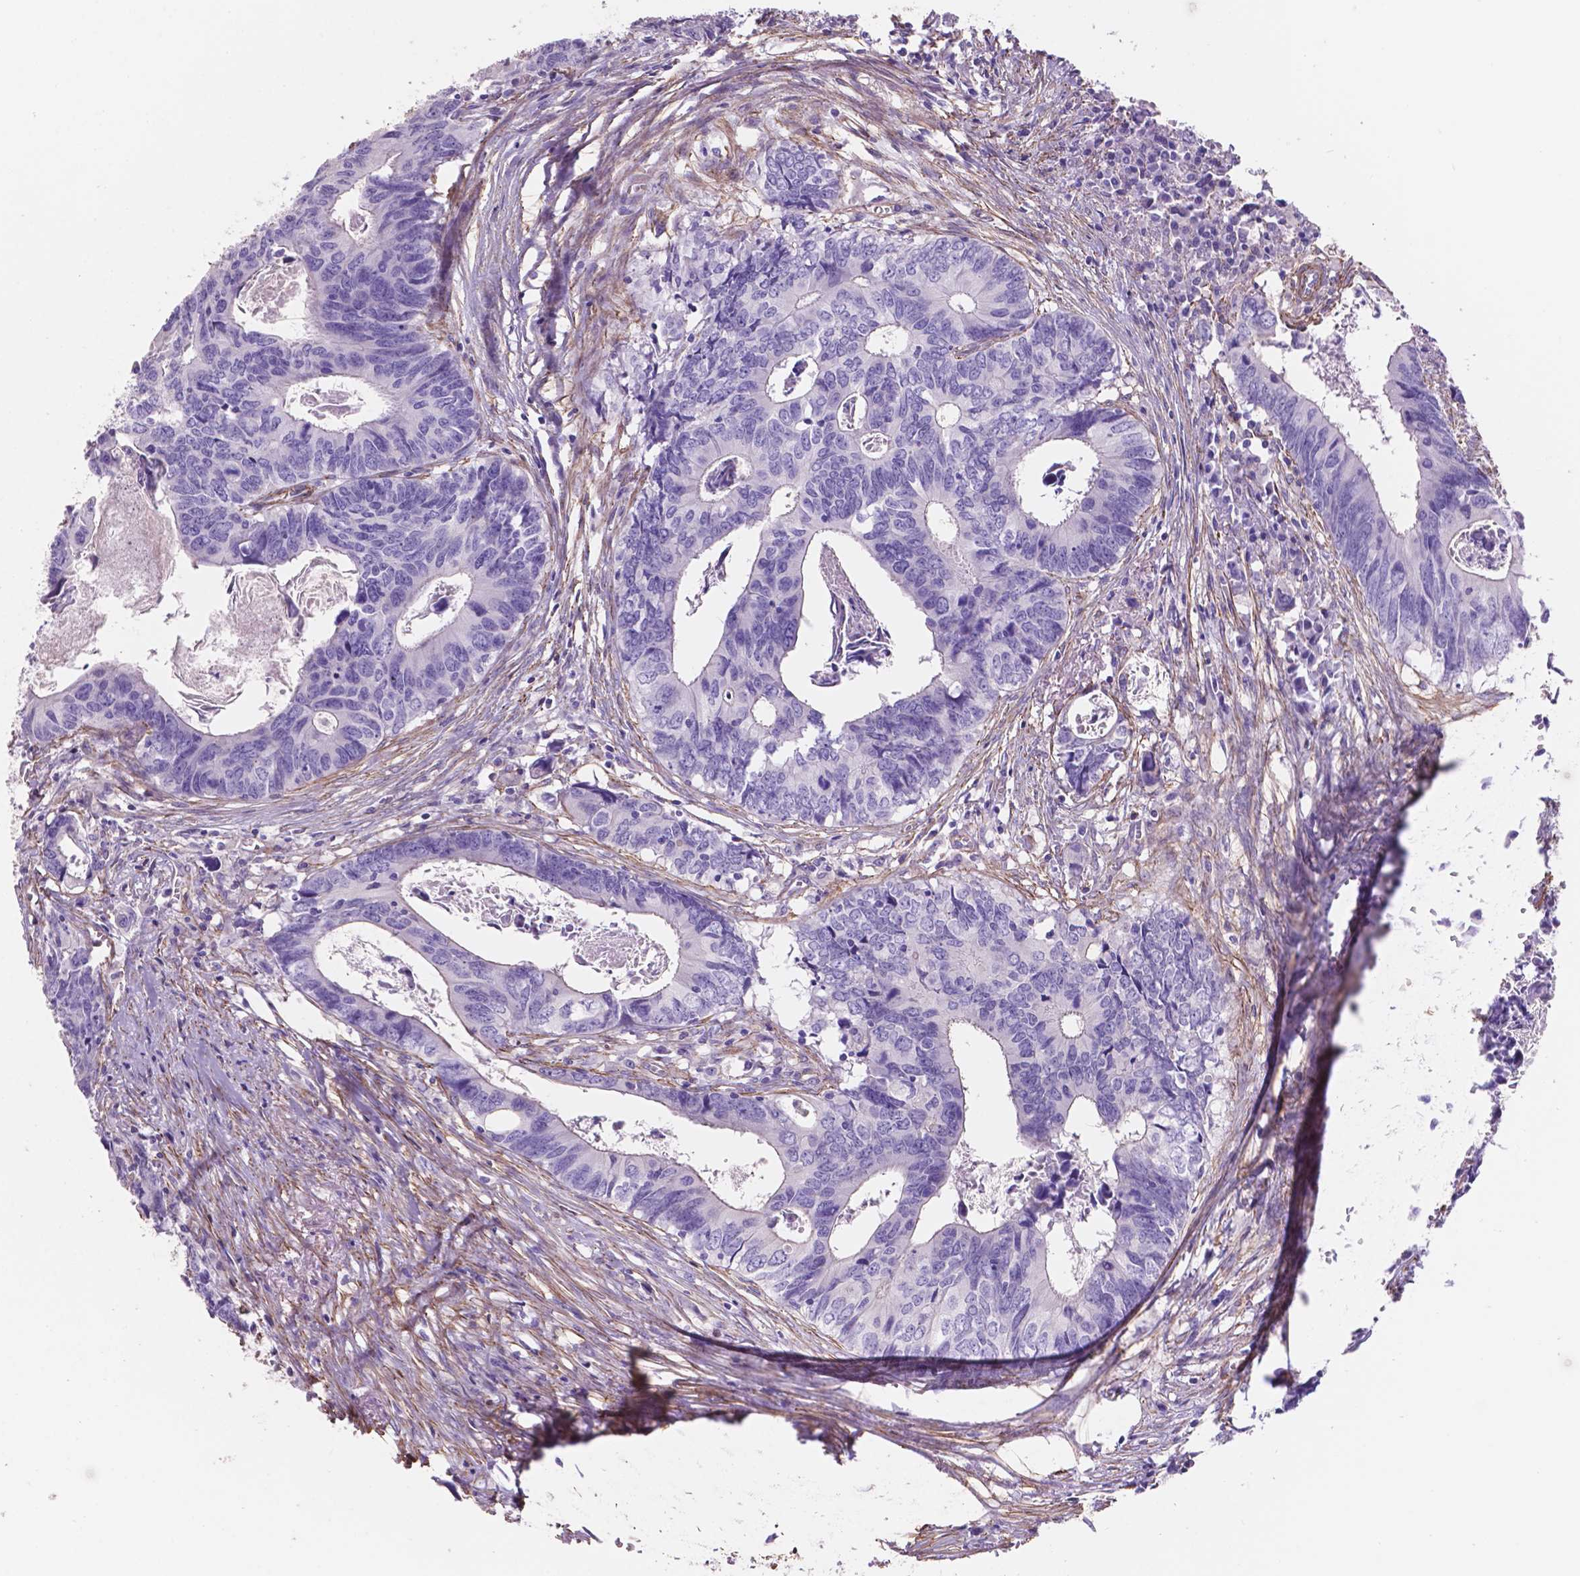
{"staining": {"intensity": "negative", "quantity": "none", "location": "none"}, "tissue": "colorectal cancer", "cell_type": "Tumor cells", "image_type": "cancer", "snomed": [{"axis": "morphology", "description": "Adenocarcinoma, NOS"}, {"axis": "topography", "description": "Colon"}], "caption": "Immunohistochemistry (IHC) micrograph of adenocarcinoma (colorectal) stained for a protein (brown), which exhibits no positivity in tumor cells.", "gene": "TOR2A", "patient": {"sex": "female", "age": 82}}